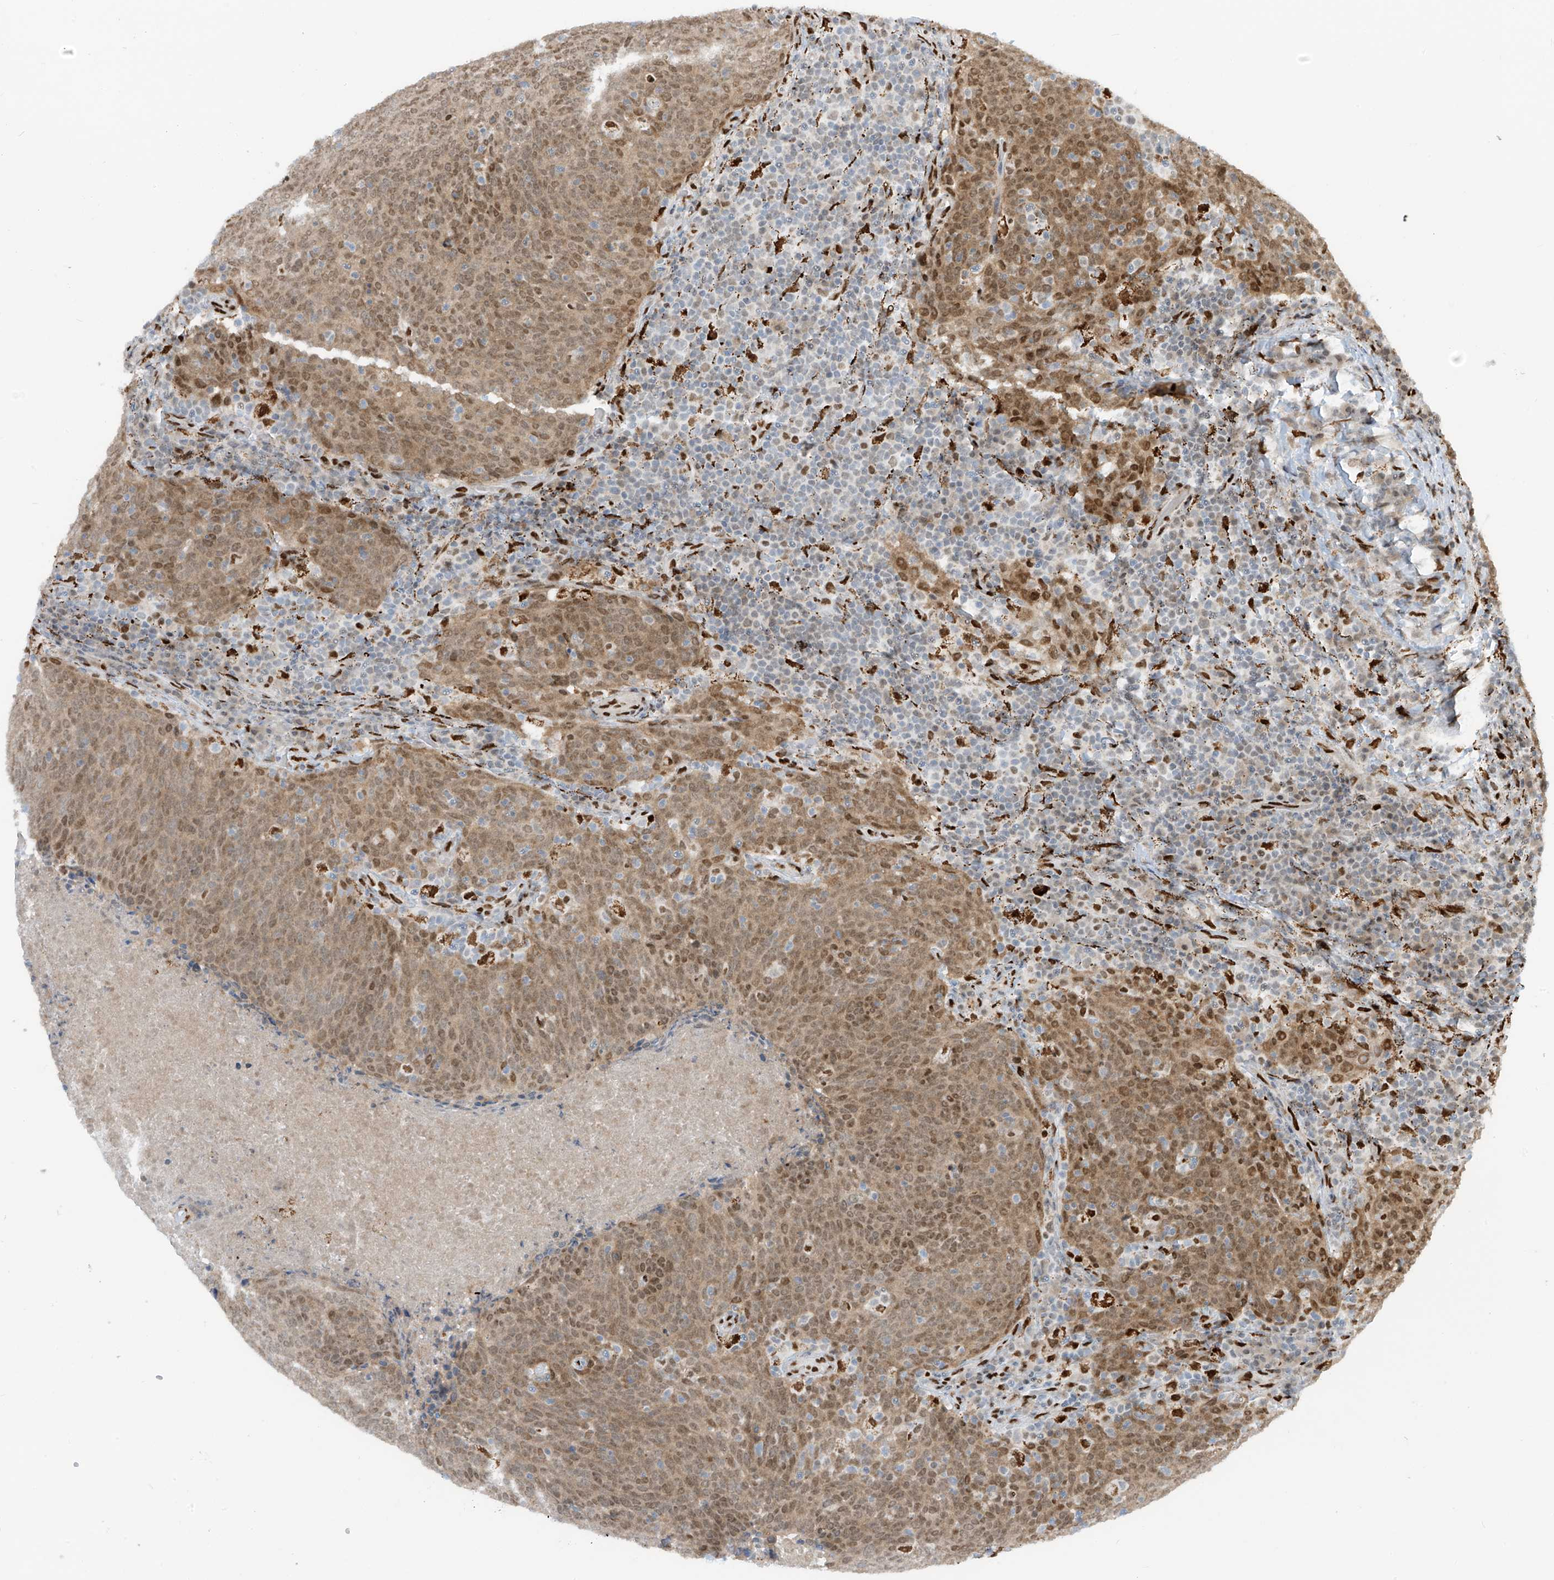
{"staining": {"intensity": "moderate", "quantity": ">75%", "location": "cytoplasmic/membranous,nuclear"}, "tissue": "head and neck cancer", "cell_type": "Tumor cells", "image_type": "cancer", "snomed": [{"axis": "morphology", "description": "Squamous cell carcinoma, NOS"}, {"axis": "morphology", "description": "Squamous cell carcinoma, metastatic, NOS"}, {"axis": "topography", "description": "Lymph node"}, {"axis": "topography", "description": "Head-Neck"}], "caption": "IHC photomicrograph of neoplastic tissue: head and neck cancer stained using IHC demonstrates medium levels of moderate protein expression localized specifically in the cytoplasmic/membranous and nuclear of tumor cells, appearing as a cytoplasmic/membranous and nuclear brown color.", "gene": "PM20D2", "patient": {"sex": "male", "age": 62}}